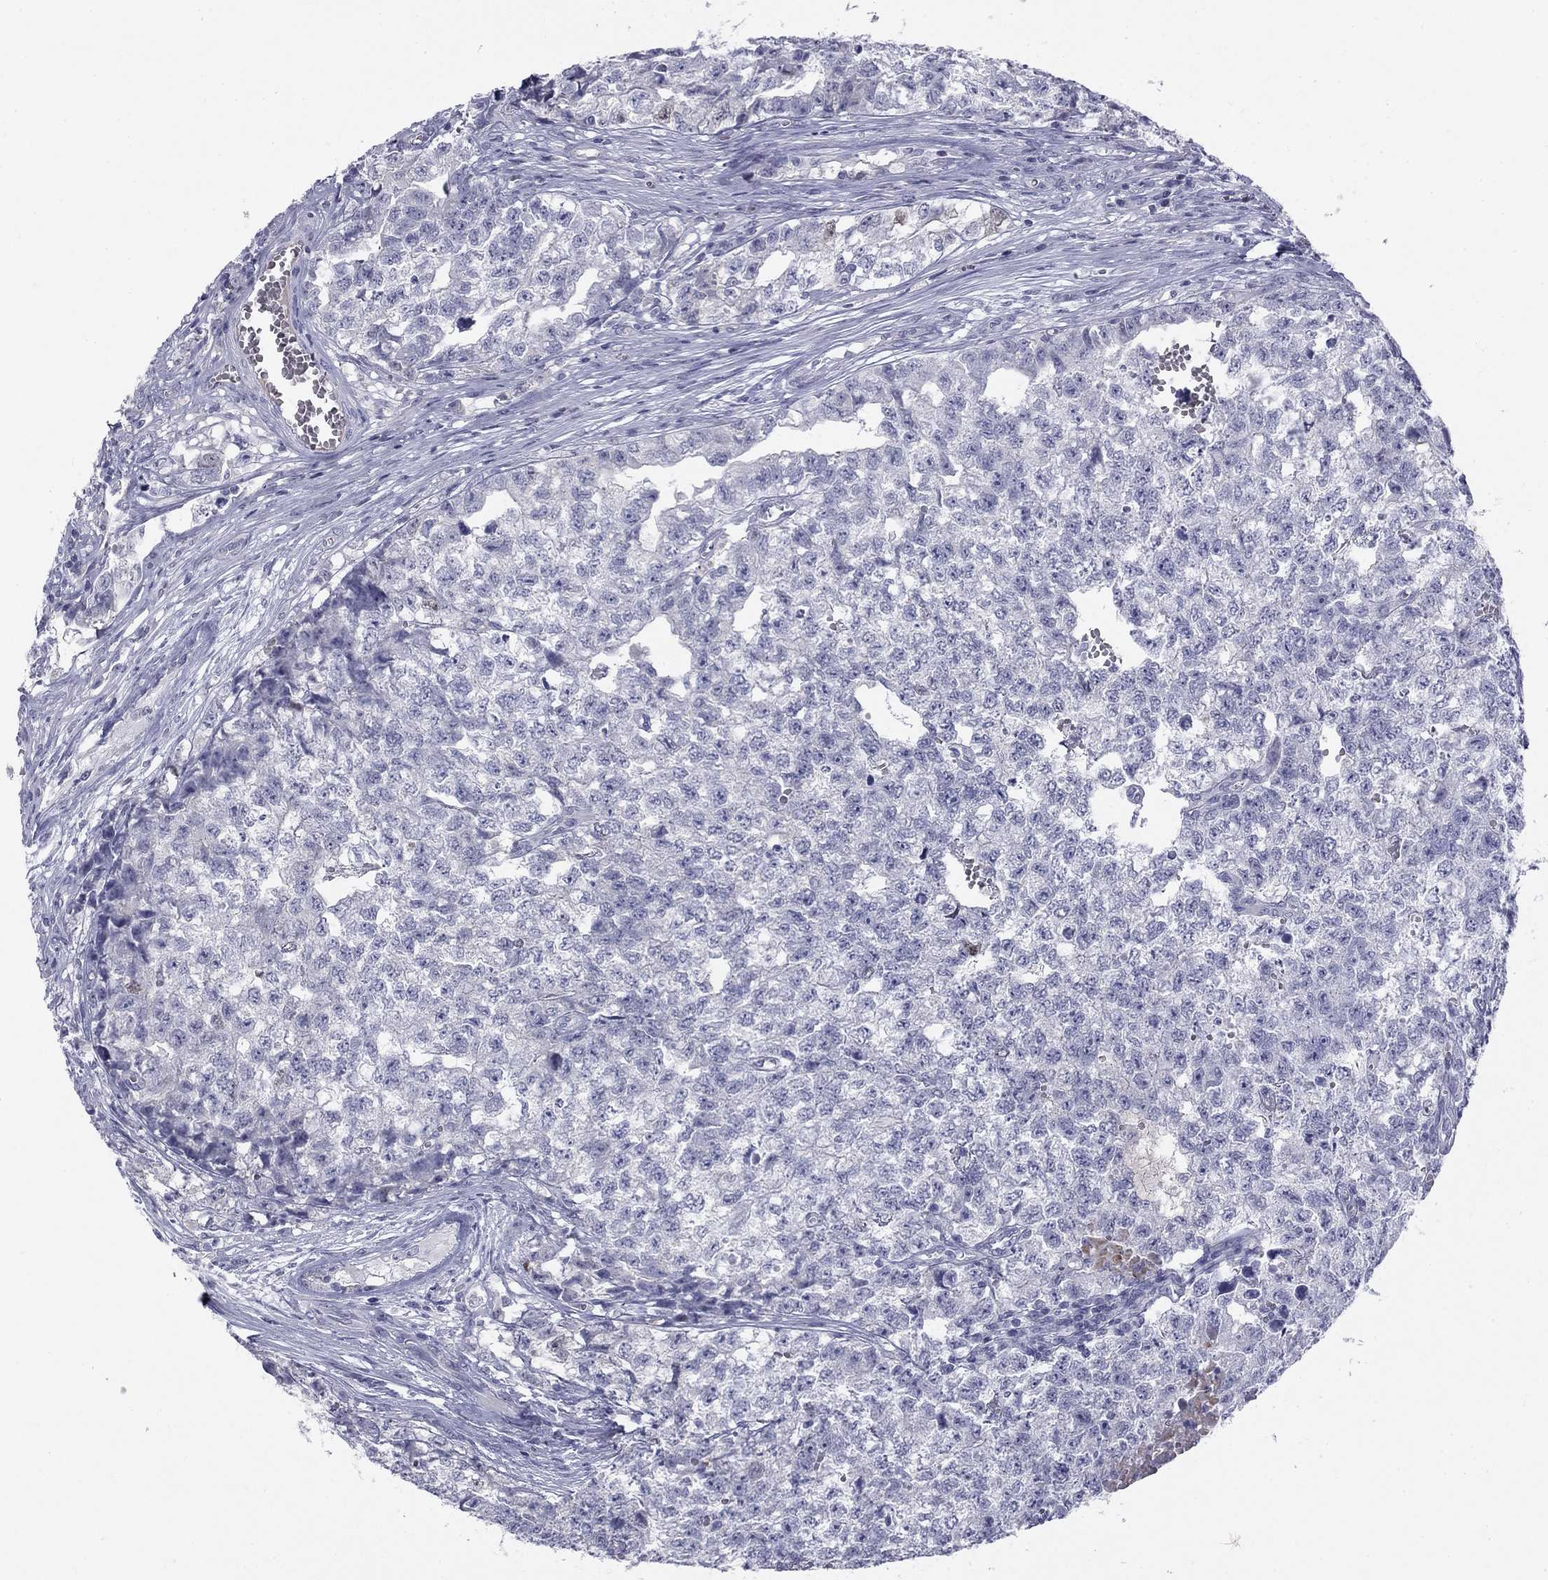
{"staining": {"intensity": "negative", "quantity": "none", "location": "none"}, "tissue": "testis cancer", "cell_type": "Tumor cells", "image_type": "cancer", "snomed": [{"axis": "morphology", "description": "Seminoma, NOS"}, {"axis": "morphology", "description": "Carcinoma, Embryonal, NOS"}, {"axis": "topography", "description": "Testis"}], "caption": "DAB (3,3'-diaminobenzidine) immunohistochemical staining of human testis cancer (embryonal carcinoma) displays no significant expression in tumor cells.", "gene": "TFAP2B", "patient": {"sex": "male", "age": 22}}